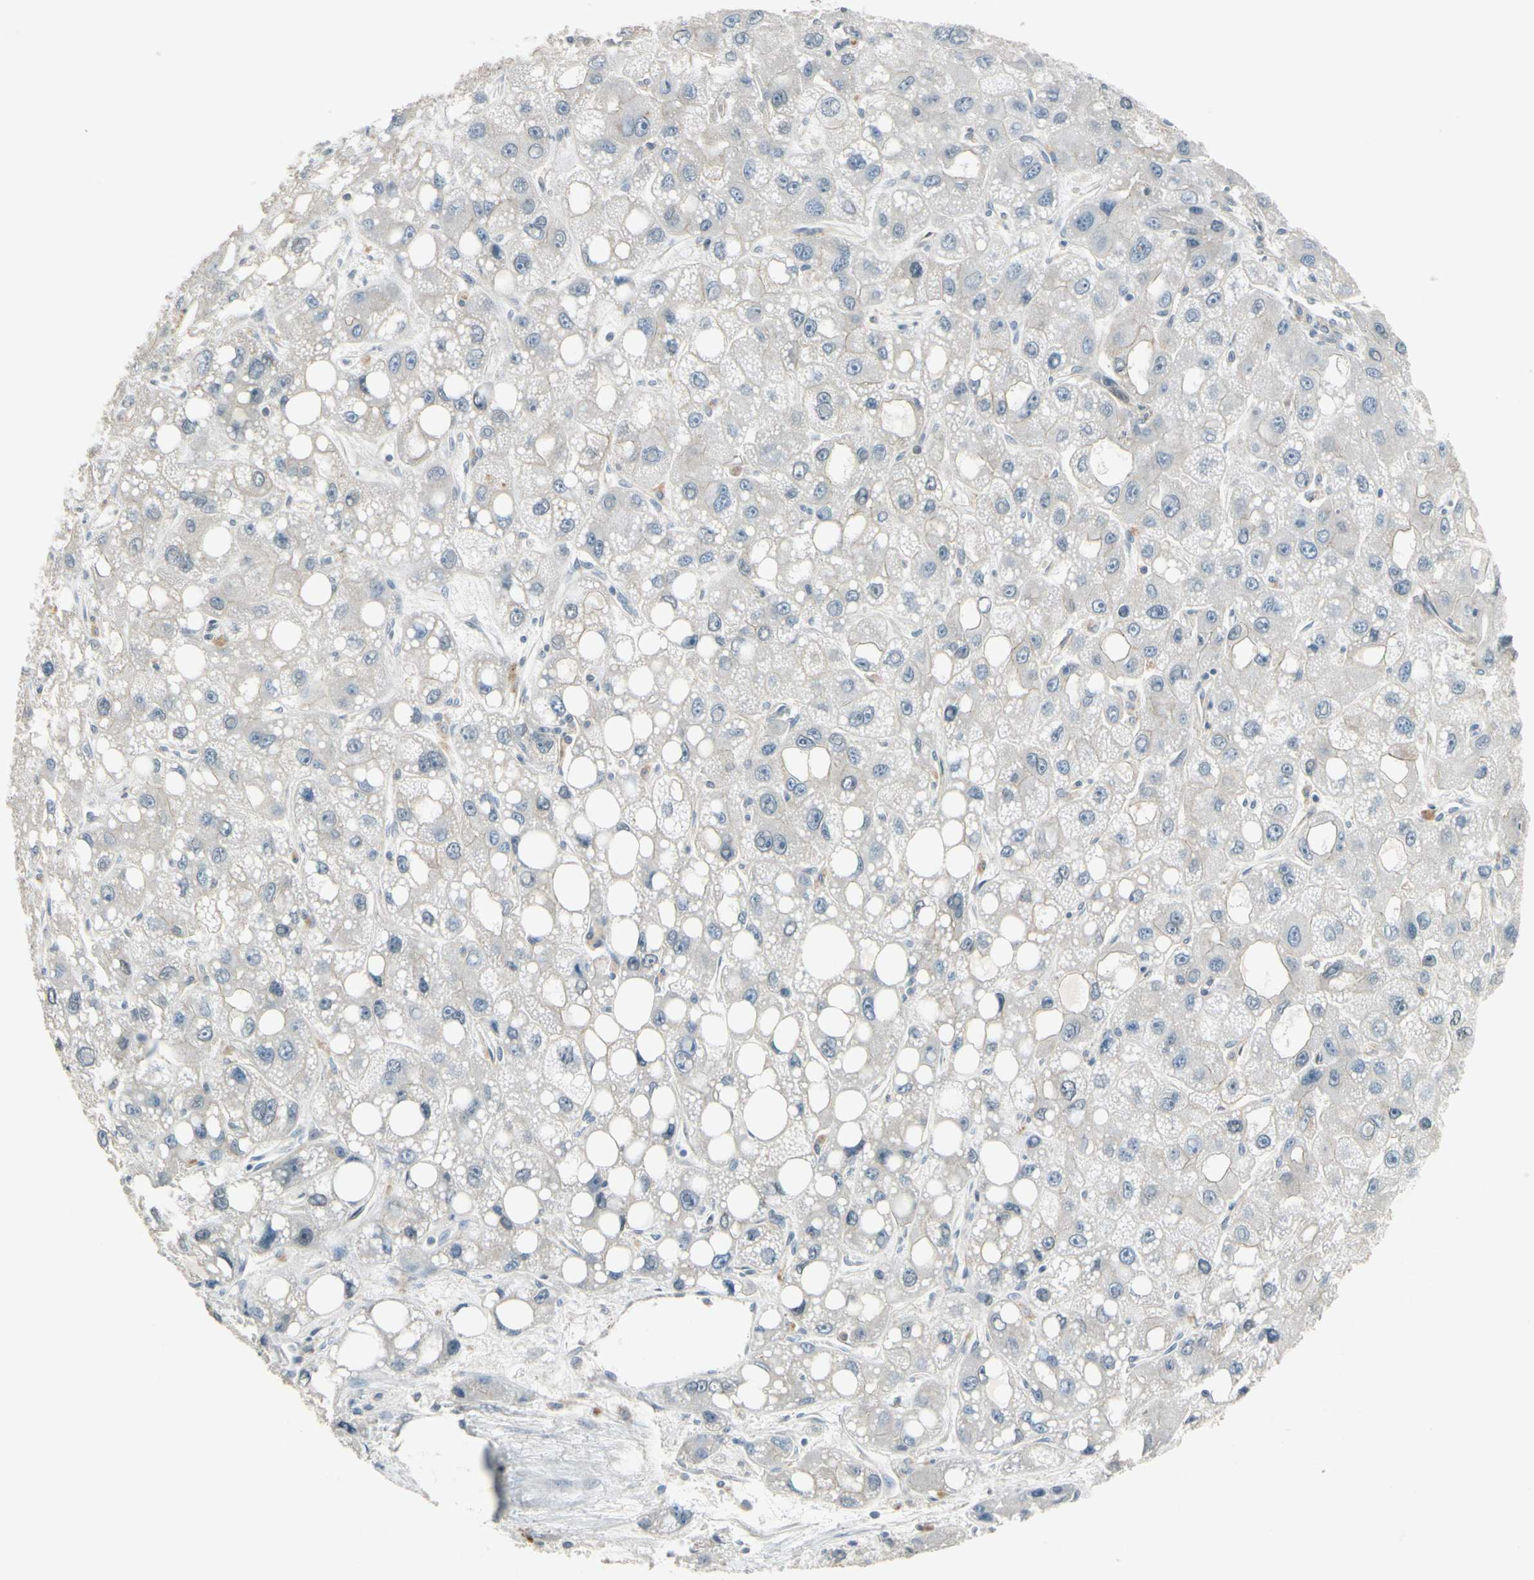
{"staining": {"intensity": "negative", "quantity": "none", "location": "none"}, "tissue": "liver cancer", "cell_type": "Tumor cells", "image_type": "cancer", "snomed": [{"axis": "morphology", "description": "Carcinoma, Hepatocellular, NOS"}, {"axis": "topography", "description": "Liver"}], "caption": "Immunohistochemical staining of liver cancer shows no significant expression in tumor cells.", "gene": "PPP3CB", "patient": {"sex": "male", "age": 55}}